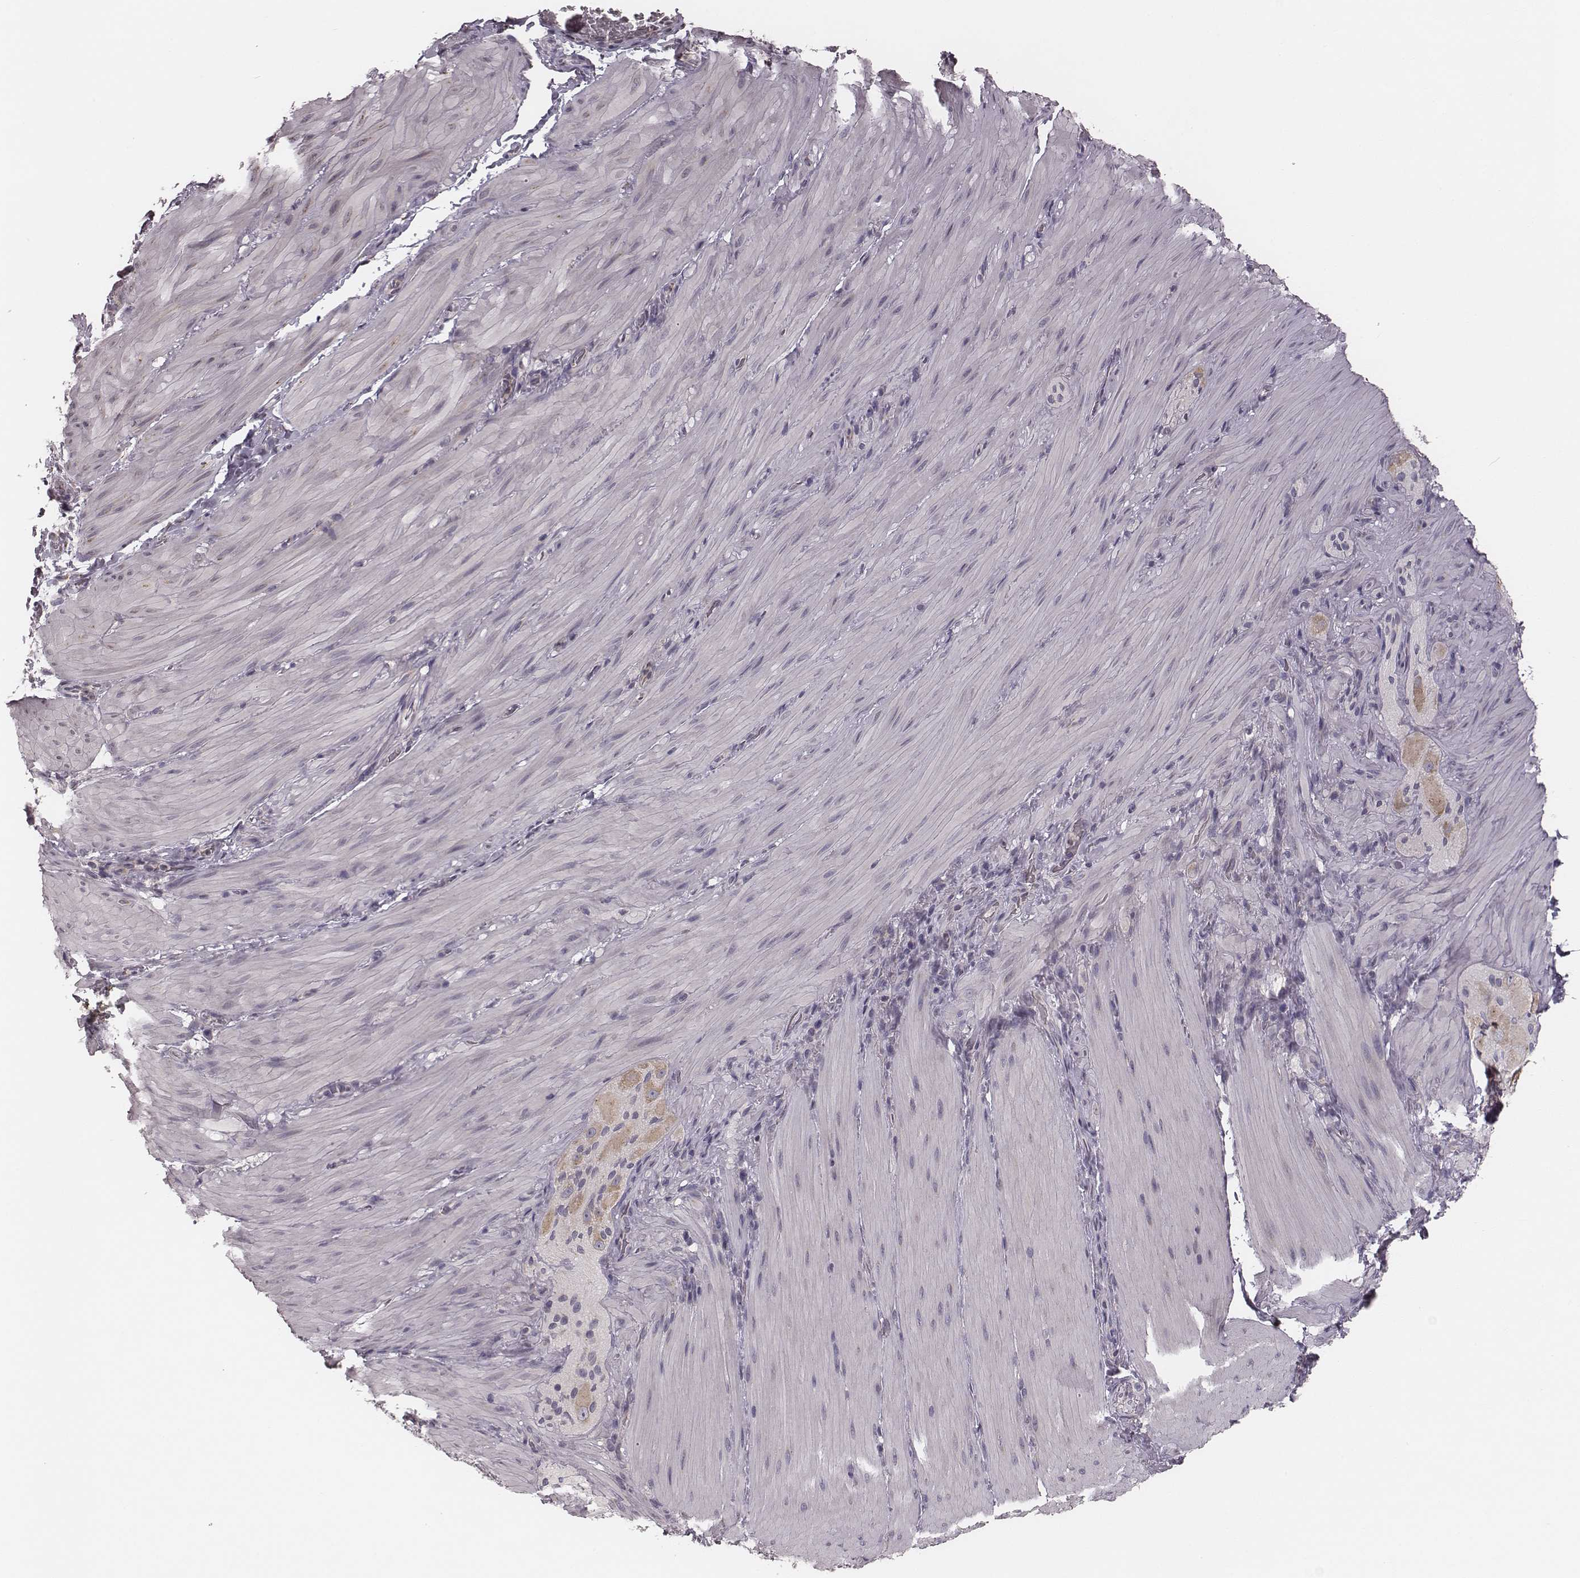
{"staining": {"intensity": "negative", "quantity": "none", "location": "none"}, "tissue": "smooth muscle", "cell_type": "Smooth muscle cells", "image_type": "normal", "snomed": [{"axis": "morphology", "description": "Normal tissue, NOS"}, {"axis": "topography", "description": "Smooth muscle"}, {"axis": "topography", "description": "Colon"}], "caption": "IHC of unremarkable human smooth muscle reveals no expression in smooth muscle cells.", "gene": "P2RX5", "patient": {"sex": "male", "age": 73}}